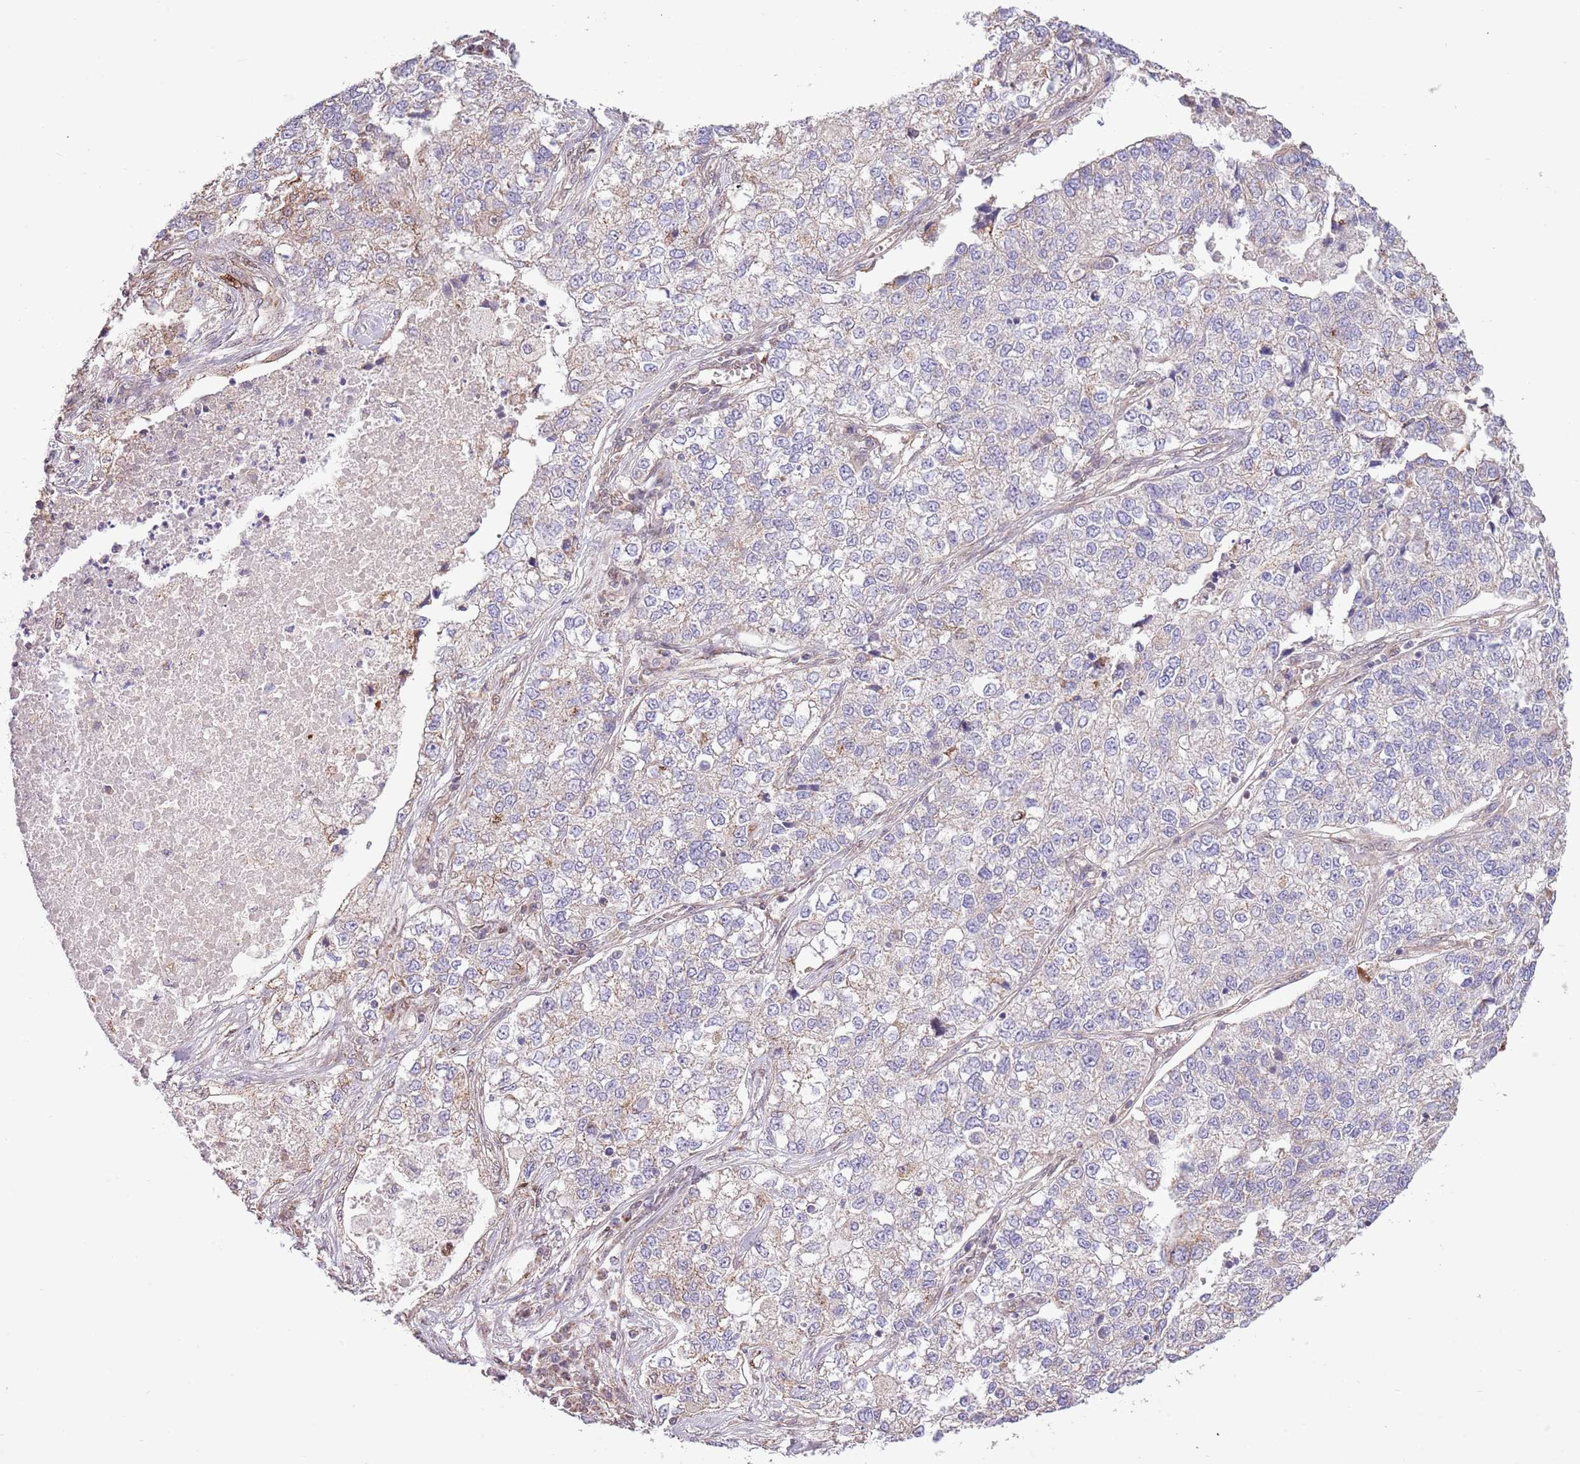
{"staining": {"intensity": "negative", "quantity": "none", "location": "none"}, "tissue": "lung cancer", "cell_type": "Tumor cells", "image_type": "cancer", "snomed": [{"axis": "morphology", "description": "Adenocarcinoma, NOS"}, {"axis": "topography", "description": "Lung"}], "caption": "The photomicrograph displays no significant positivity in tumor cells of lung adenocarcinoma.", "gene": "ARL2BP", "patient": {"sex": "male", "age": 49}}